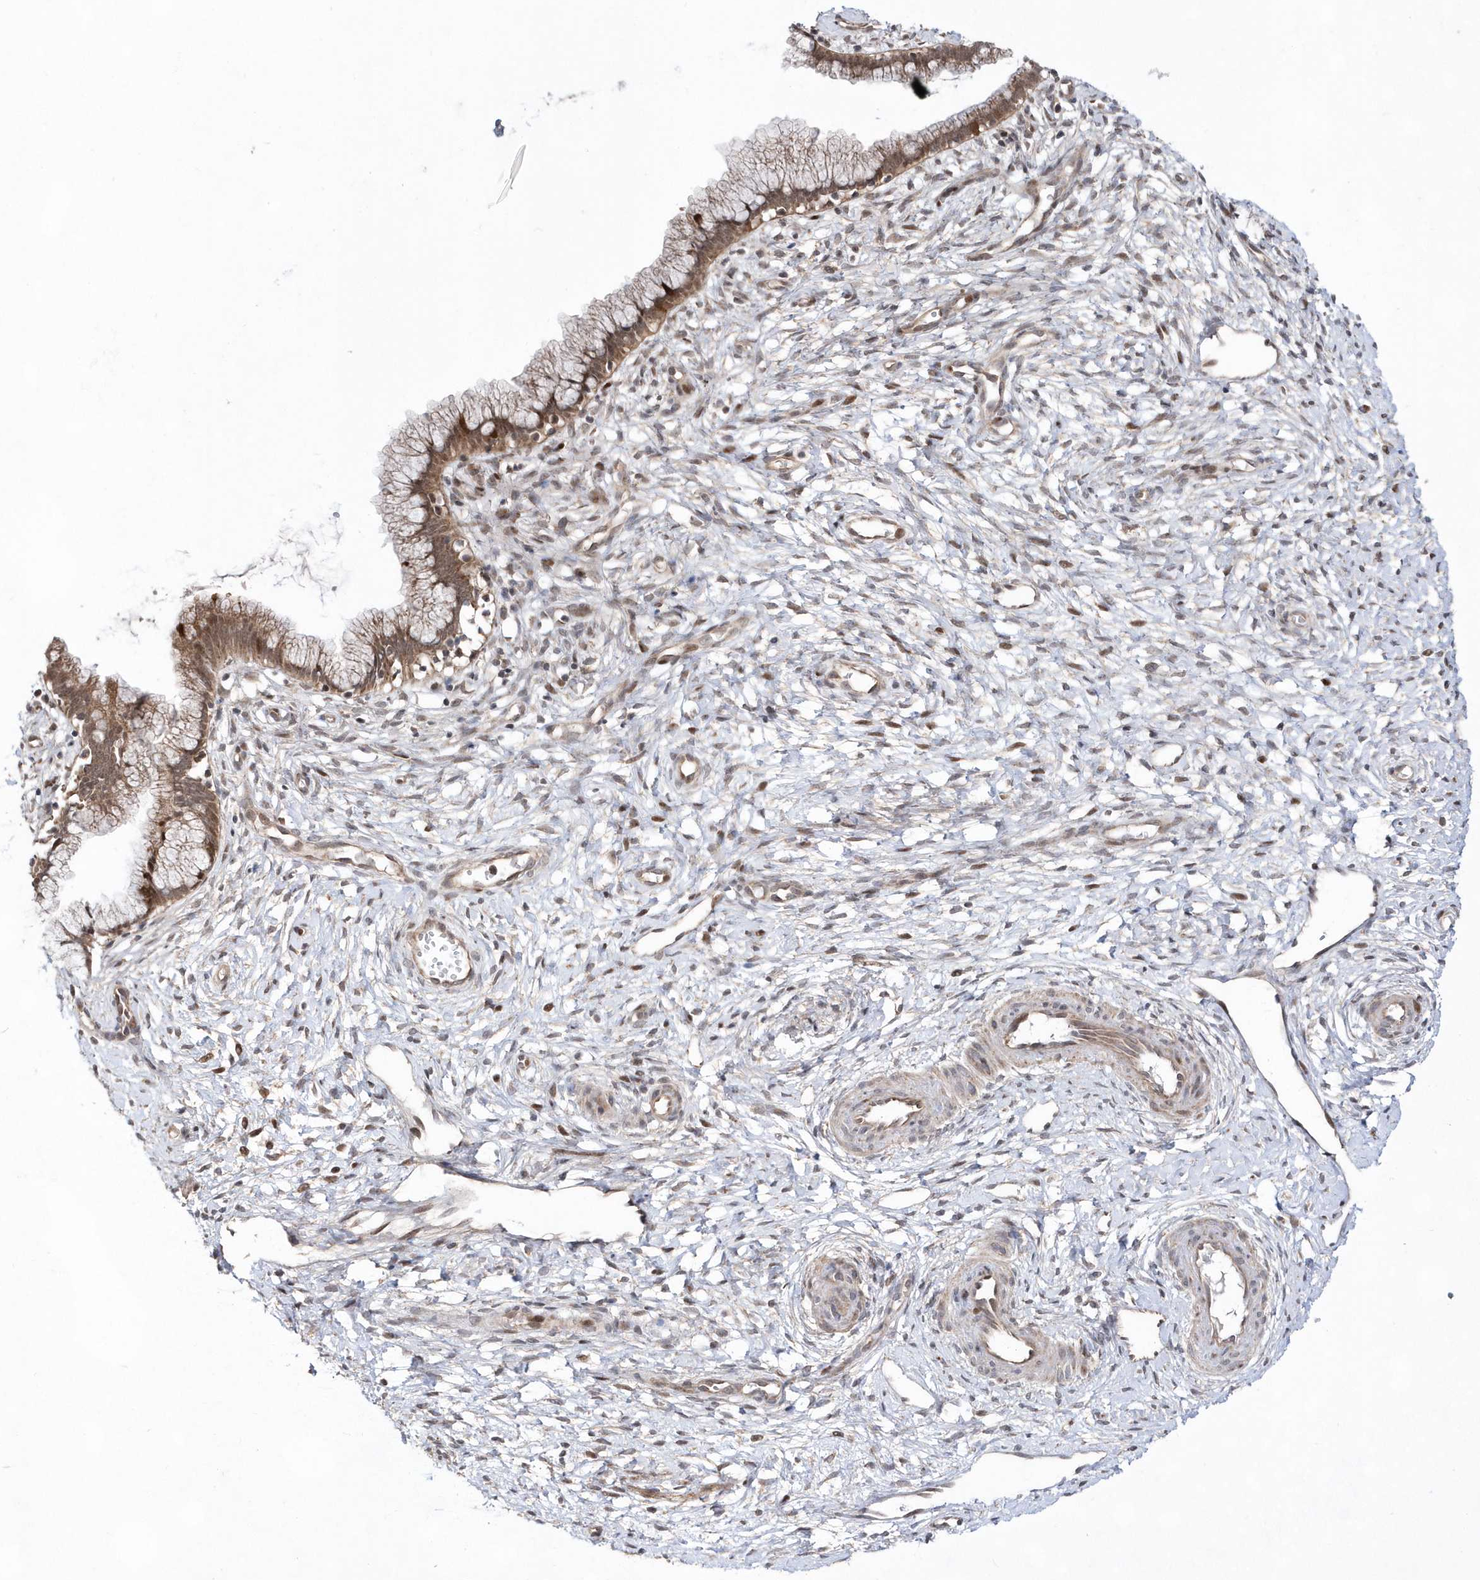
{"staining": {"intensity": "moderate", "quantity": "25%-75%", "location": "cytoplasmic/membranous,nuclear"}, "tissue": "cervix", "cell_type": "Glandular cells", "image_type": "normal", "snomed": [{"axis": "morphology", "description": "Normal tissue, NOS"}, {"axis": "topography", "description": "Cervix"}], "caption": "IHC staining of benign cervix, which displays medium levels of moderate cytoplasmic/membranous,nuclear expression in about 25%-75% of glandular cells indicating moderate cytoplasmic/membranous,nuclear protein expression. The staining was performed using DAB (brown) for protein detection and nuclei were counterstained in hematoxylin (blue).", "gene": "DALRD3", "patient": {"sex": "female", "age": 36}}